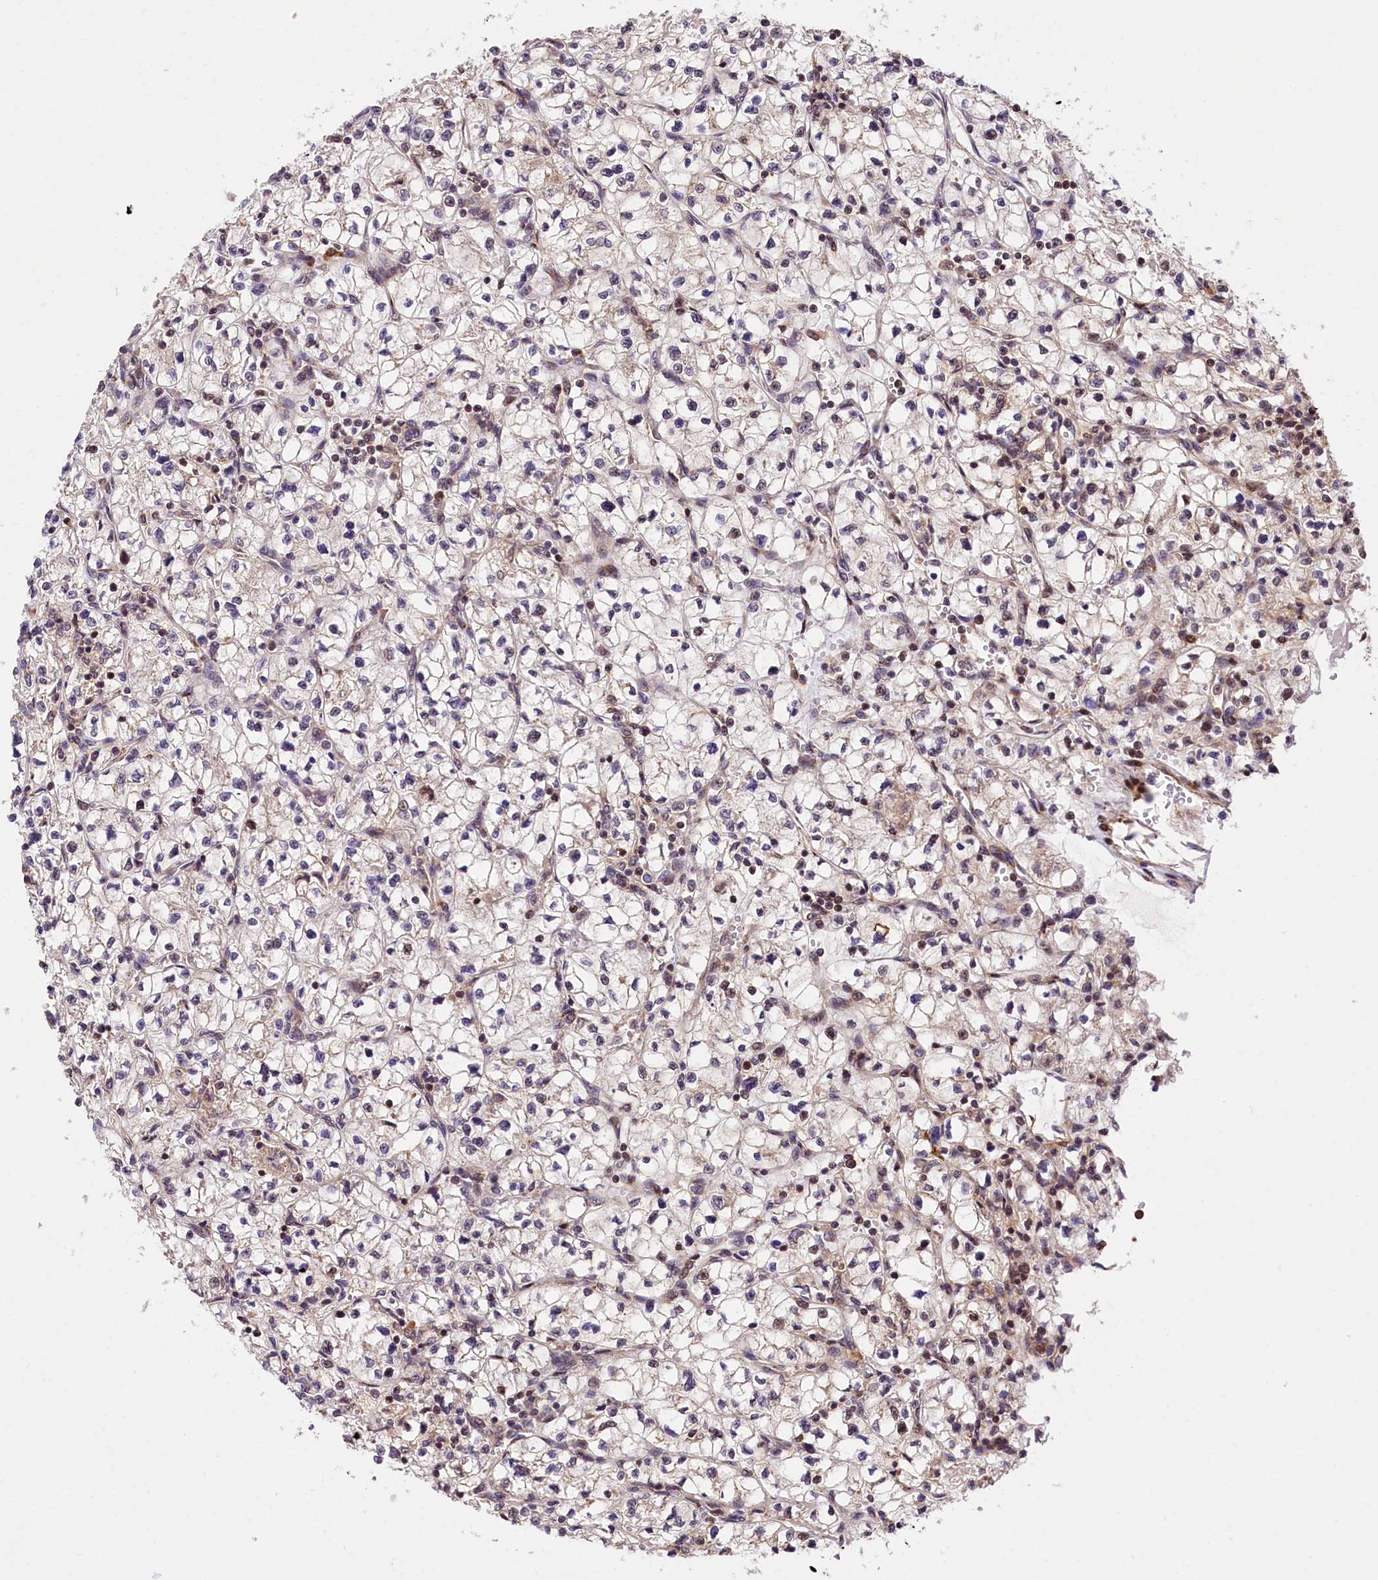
{"staining": {"intensity": "negative", "quantity": "none", "location": "none"}, "tissue": "renal cancer", "cell_type": "Tumor cells", "image_type": "cancer", "snomed": [{"axis": "morphology", "description": "Adenocarcinoma, NOS"}, {"axis": "topography", "description": "Kidney"}], "caption": "An IHC micrograph of renal cancer is shown. There is no staining in tumor cells of renal cancer.", "gene": "CHORDC1", "patient": {"sex": "female", "age": 64}}